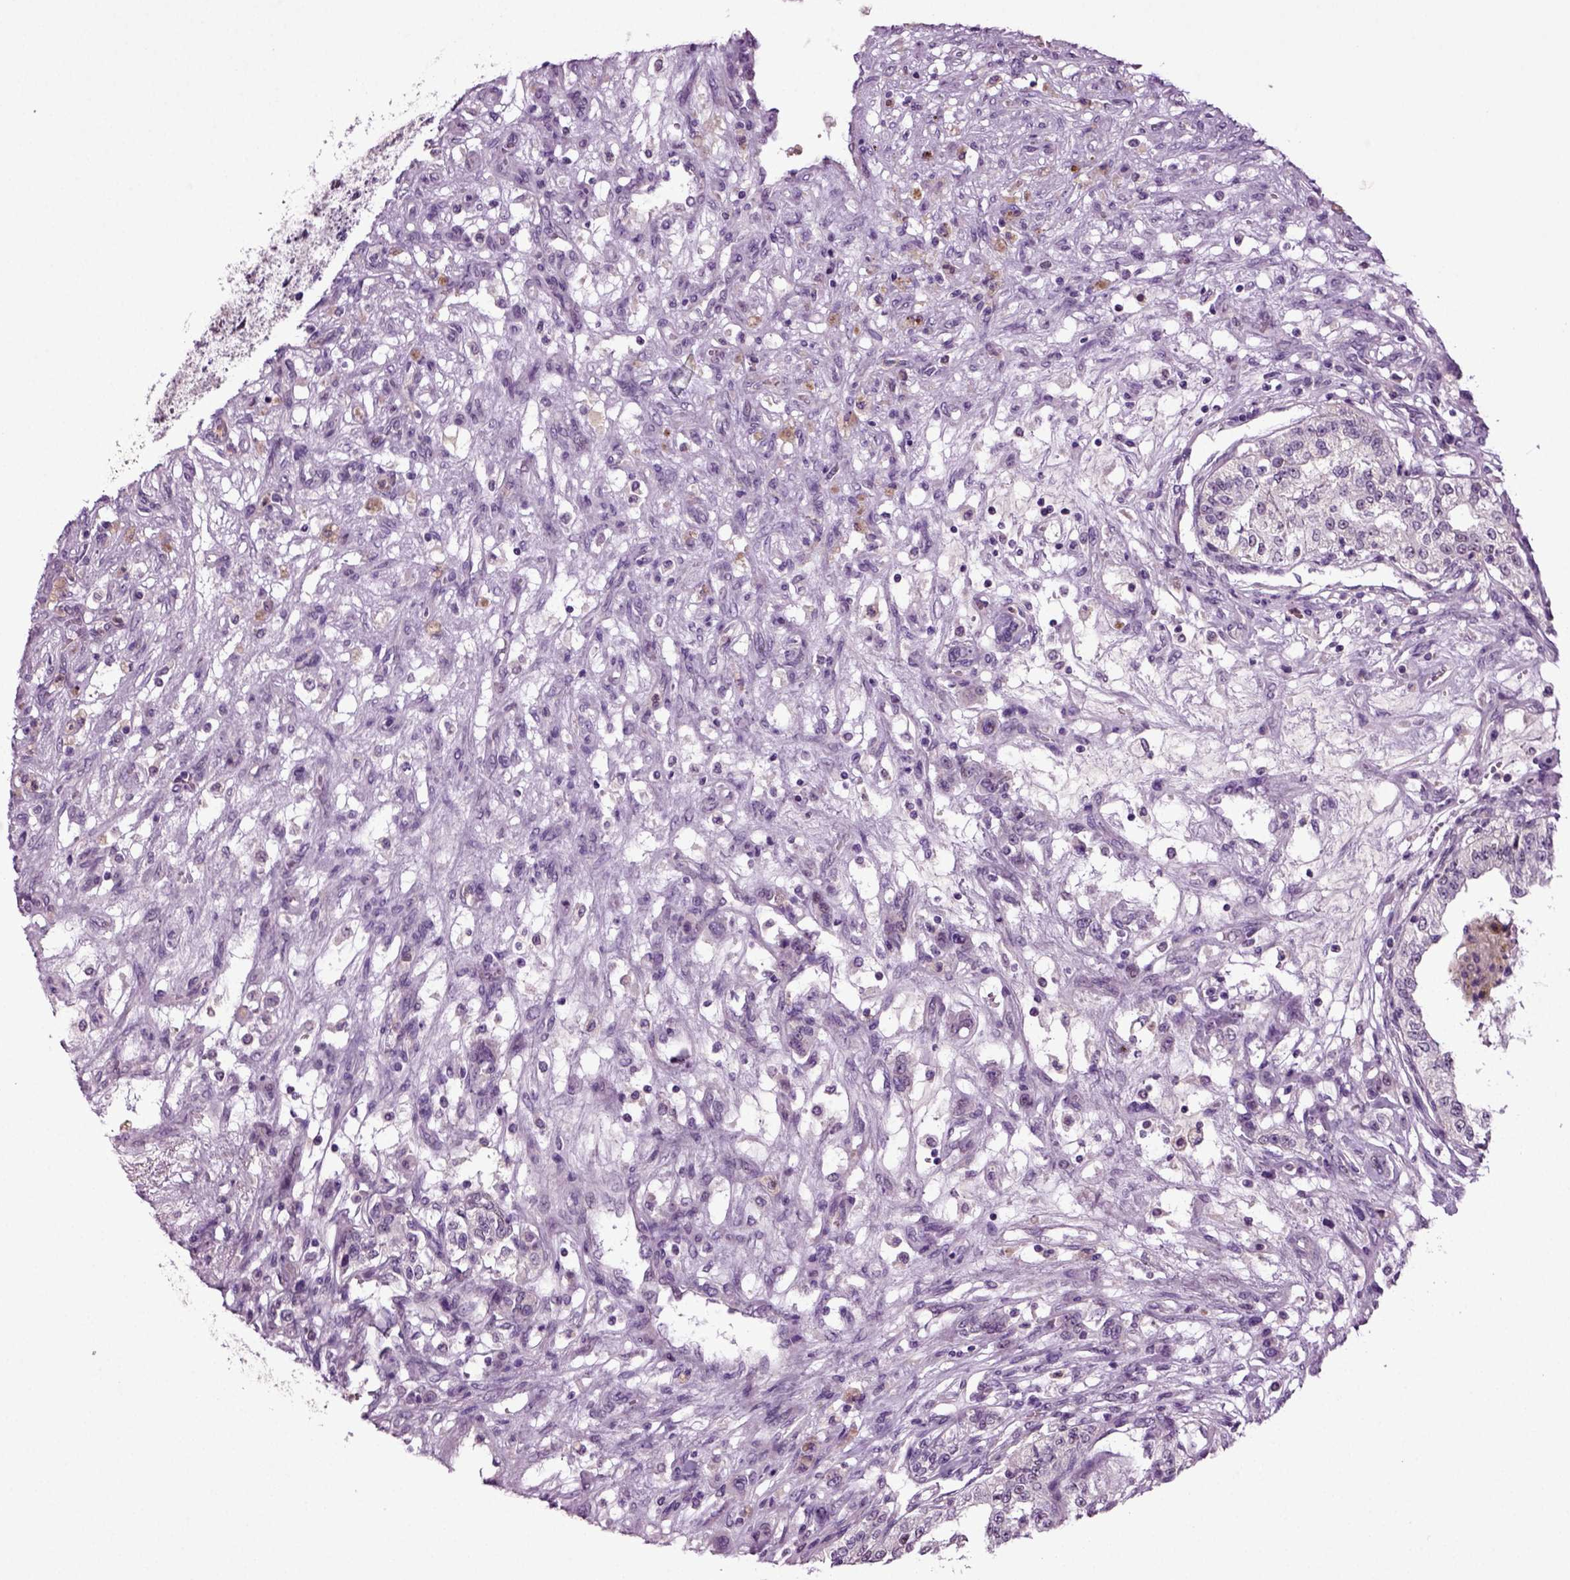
{"staining": {"intensity": "negative", "quantity": "none", "location": "none"}, "tissue": "renal cancer", "cell_type": "Tumor cells", "image_type": "cancer", "snomed": [{"axis": "morphology", "description": "Adenocarcinoma, NOS"}, {"axis": "topography", "description": "Kidney"}], "caption": "Renal cancer (adenocarcinoma) was stained to show a protein in brown. There is no significant staining in tumor cells. Nuclei are stained in blue.", "gene": "FGF11", "patient": {"sex": "female", "age": 63}}